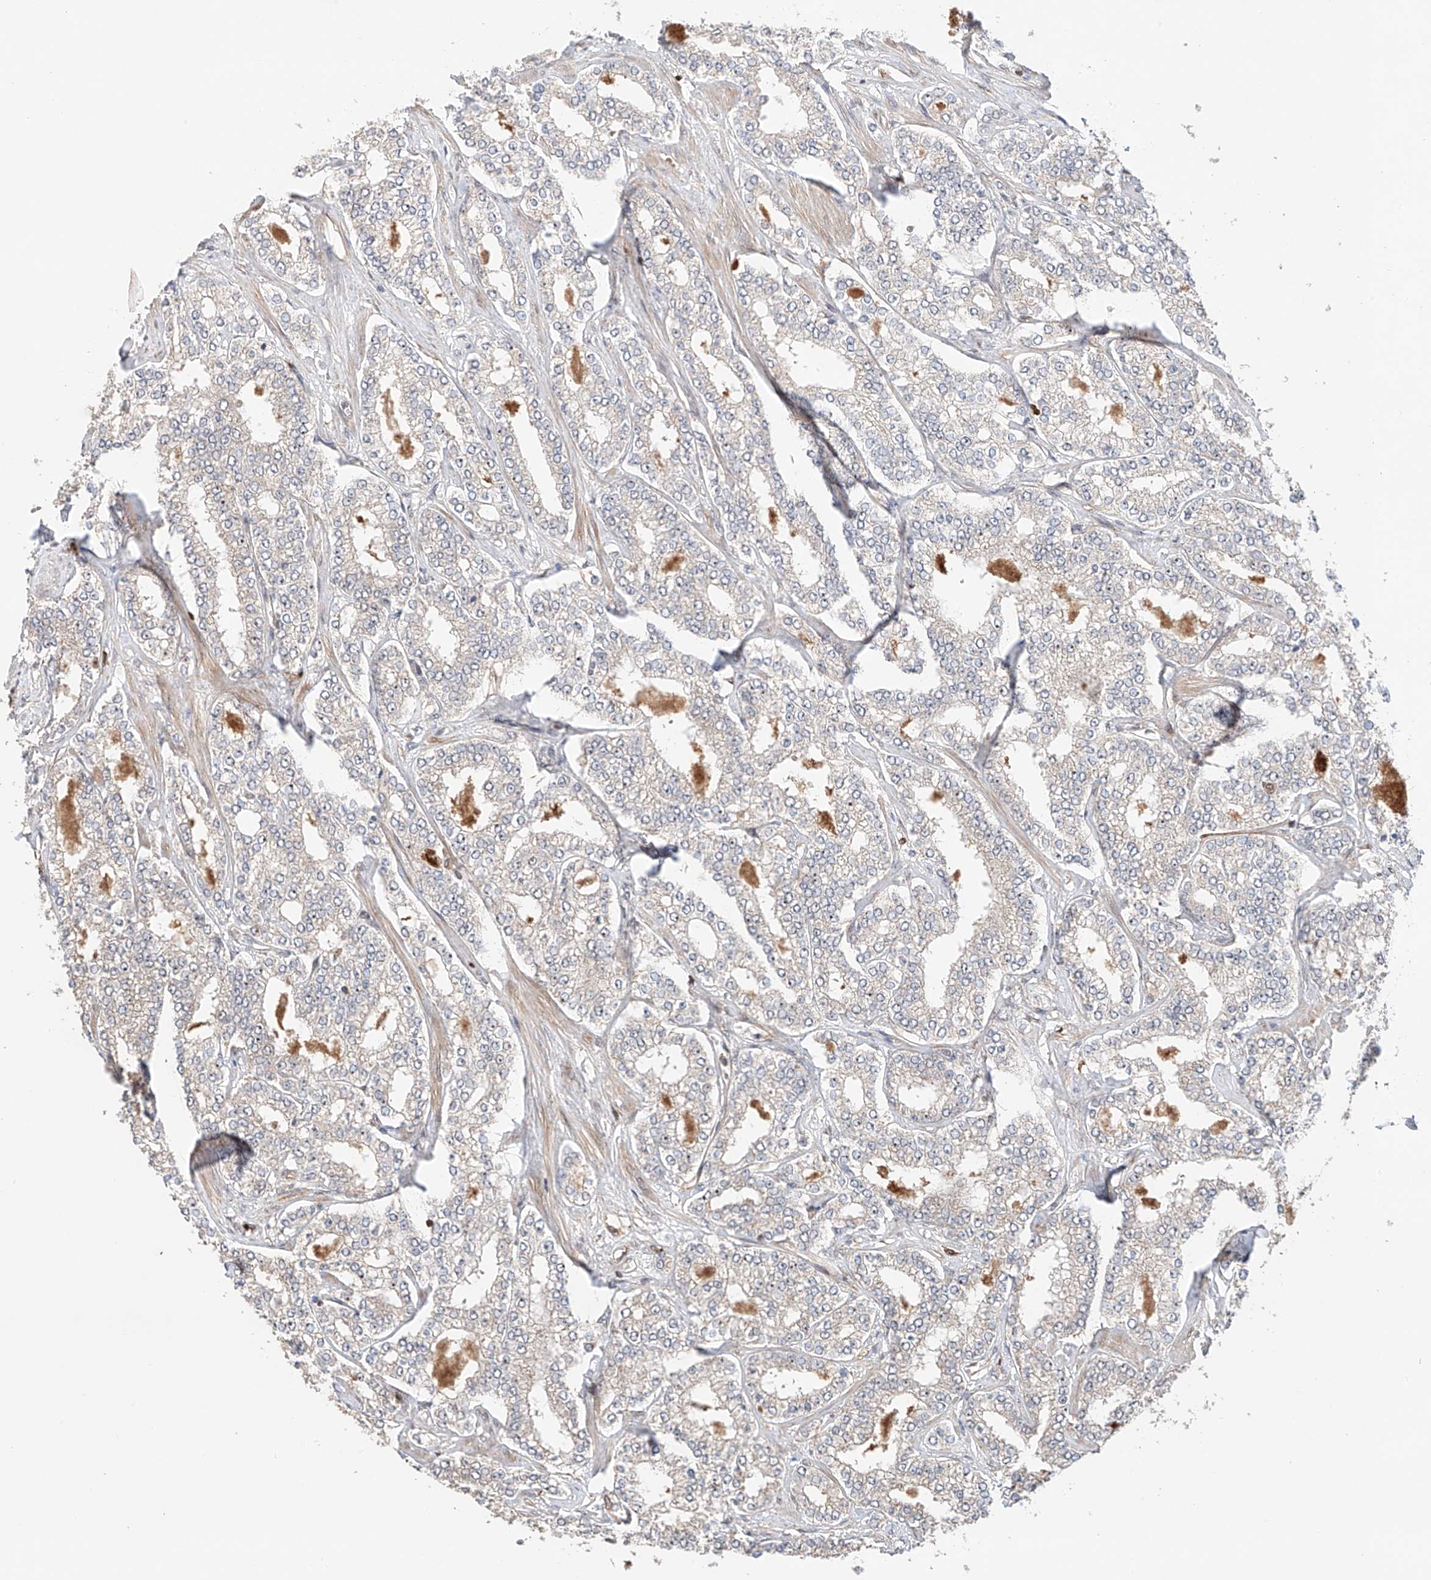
{"staining": {"intensity": "negative", "quantity": "none", "location": "none"}, "tissue": "prostate cancer", "cell_type": "Tumor cells", "image_type": "cancer", "snomed": [{"axis": "morphology", "description": "Normal tissue, NOS"}, {"axis": "morphology", "description": "Adenocarcinoma, High grade"}, {"axis": "topography", "description": "Prostate"}], "caption": "The immunohistochemistry image has no significant expression in tumor cells of prostate cancer (adenocarcinoma (high-grade)) tissue. (DAB immunohistochemistry with hematoxylin counter stain).", "gene": "IGSF22", "patient": {"sex": "male", "age": 83}}